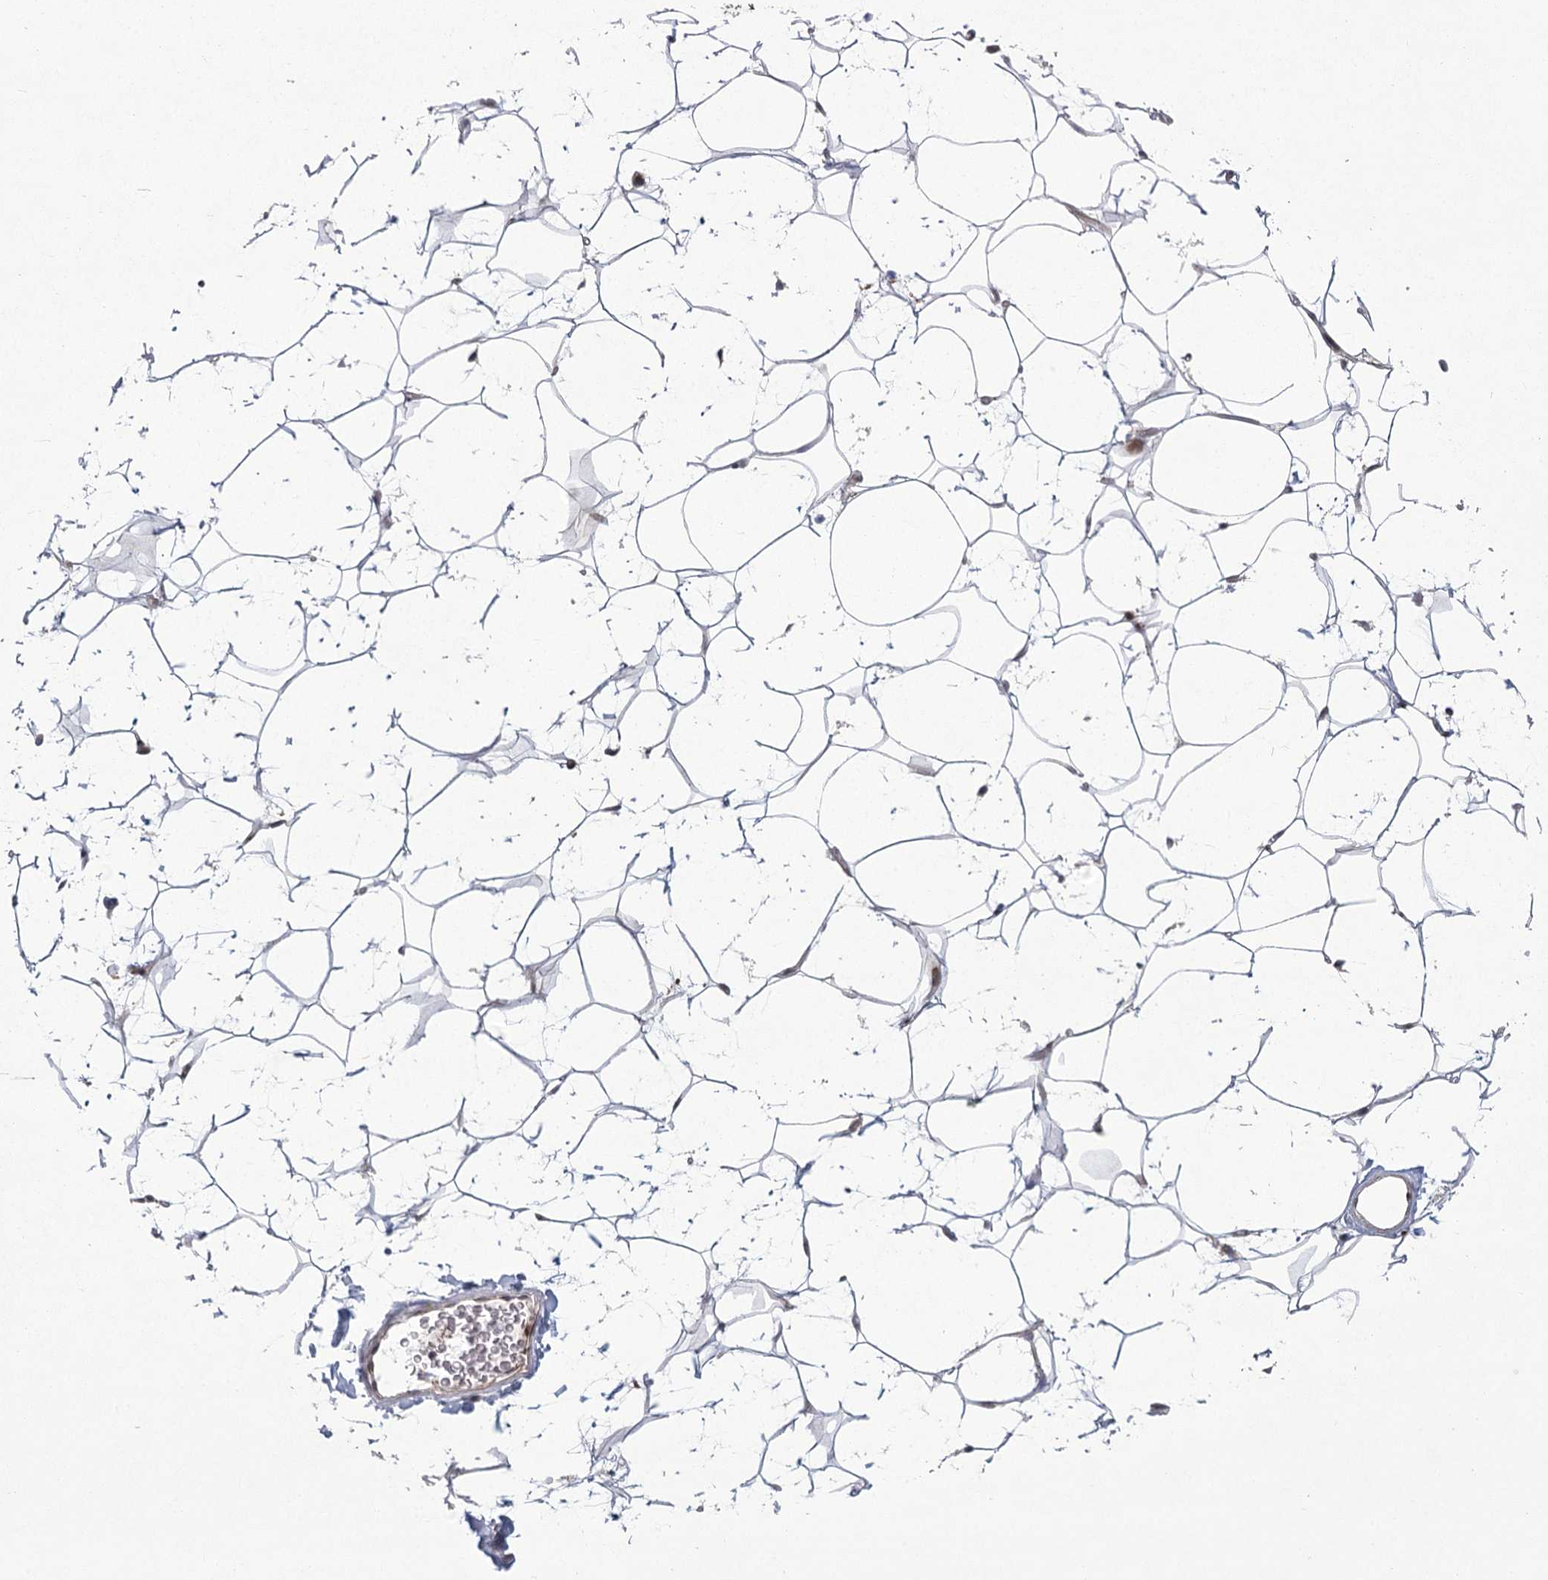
{"staining": {"intensity": "negative", "quantity": "none", "location": "none"}, "tissue": "adipose tissue", "cell_type": "Adipocytes", "image_type": "normal", "snomed": [{"axis": "morphology", "description": "Normal tissue, NOS"}, {"axis": "topography", "description": "Breast"}], "caption": "A high-resolution micrograph shows IHC staining of normal adipose tissue, which displays no significant positivity in adipocytes.", "gene": "PARM1", "patient": {"sex": "female", "age": 26}}